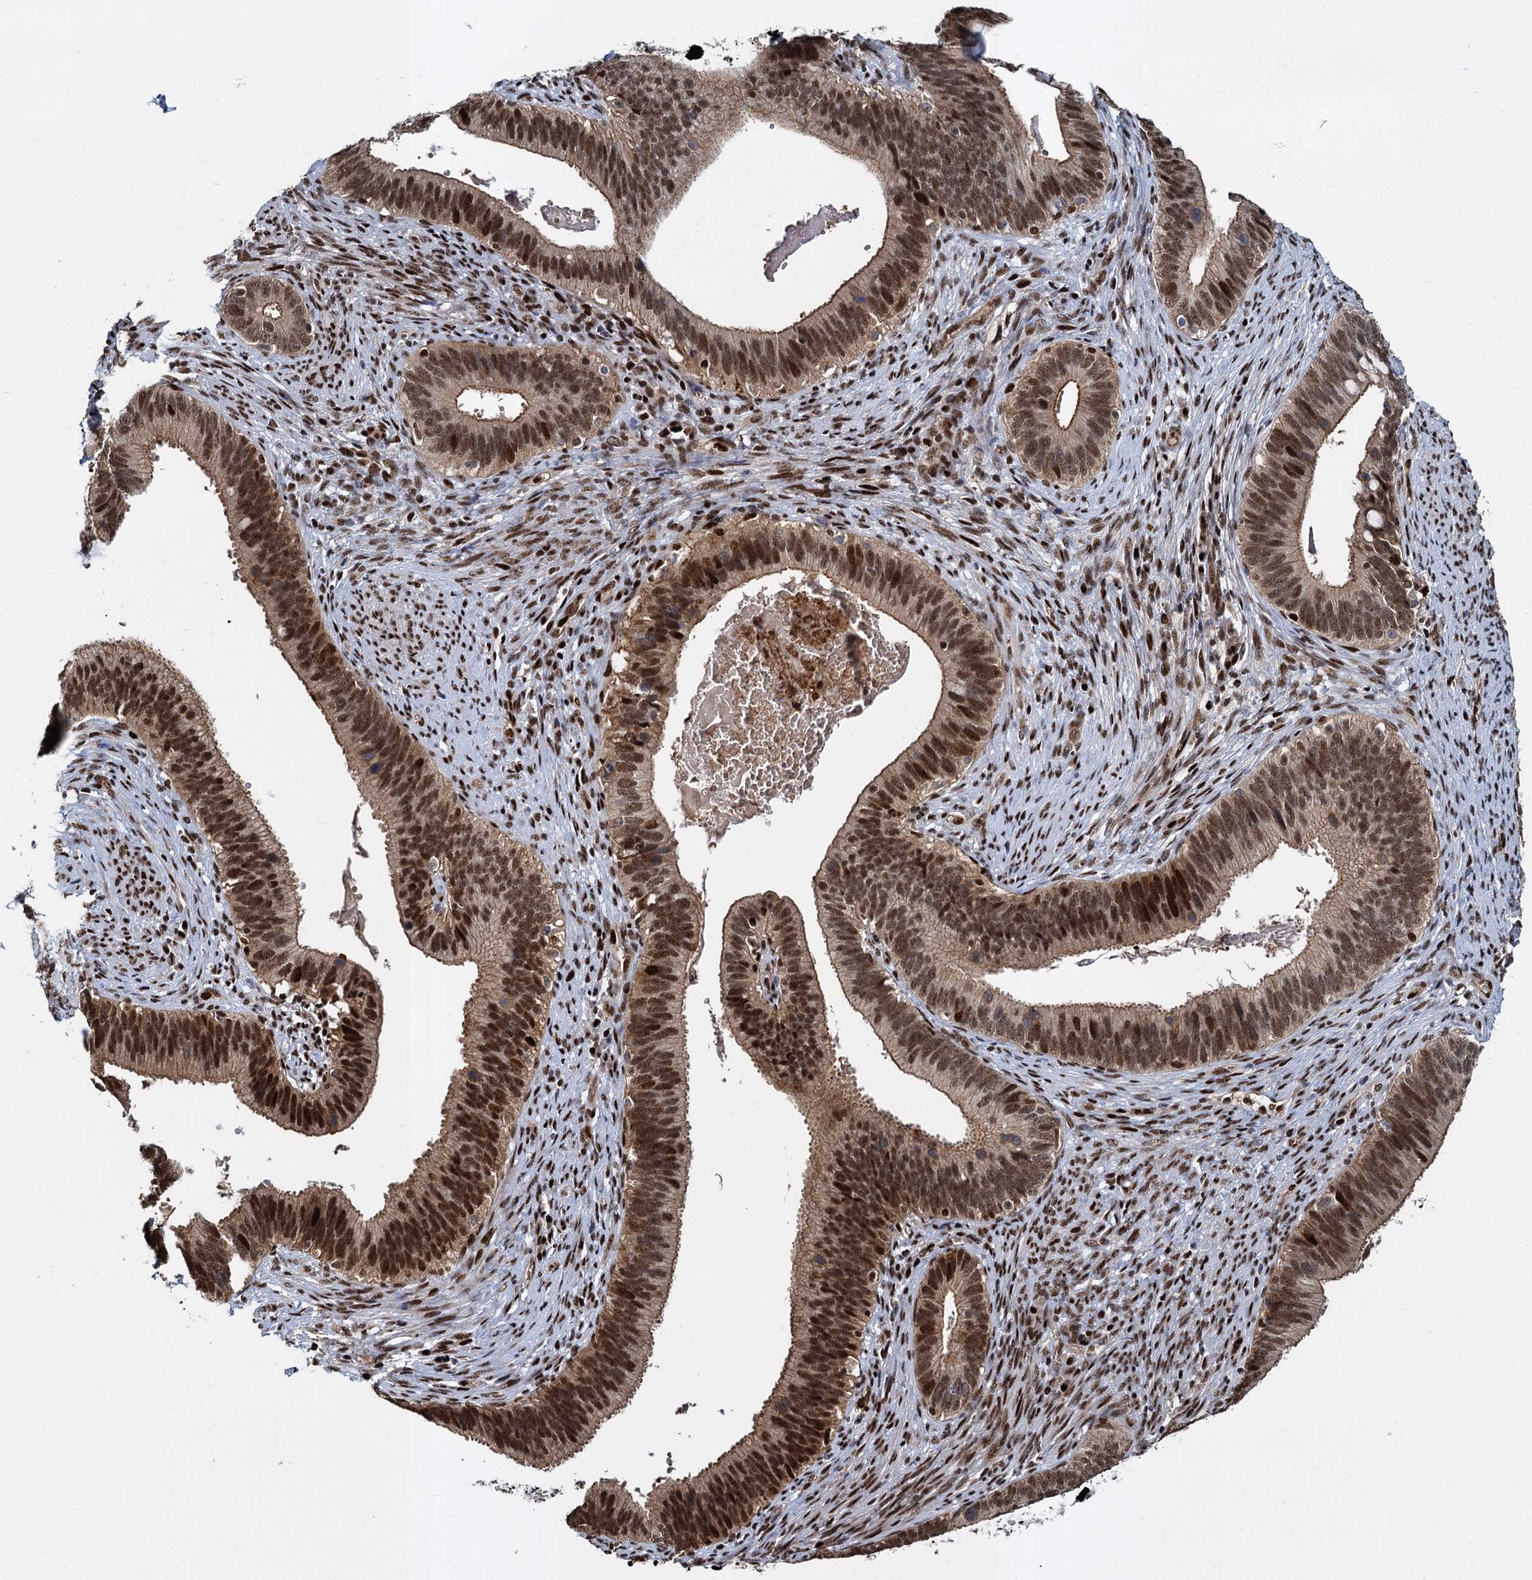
{"staining": {"intensity": "strong", "quantity": ">75%", "location": "cytoplasmic/membranous,nuclear"}, "tissue": "cervical cancer", "cell_type": "Tumor cells", "image_type": "cancer", "snomed": [{"axis": "morphology", "description": "Adenocarcinoma, NOS"}, {"axis": "topography", "description": "Cervix"}], "caption": "IHC (DAB (3,3'-diaminobenzidine)) staining of cervical cancer (adenocarcinoma) exhibits strong cytoplasmic/membranous and nuclear protein expression in approximately >75% of tumor cells. (Stains: DAB in brown, nuclei in blue, Microscopy: brightfield microscopy at high magnification).", "gene": "ANKRD49", "patient": {"sex": "female", "age": 42}}